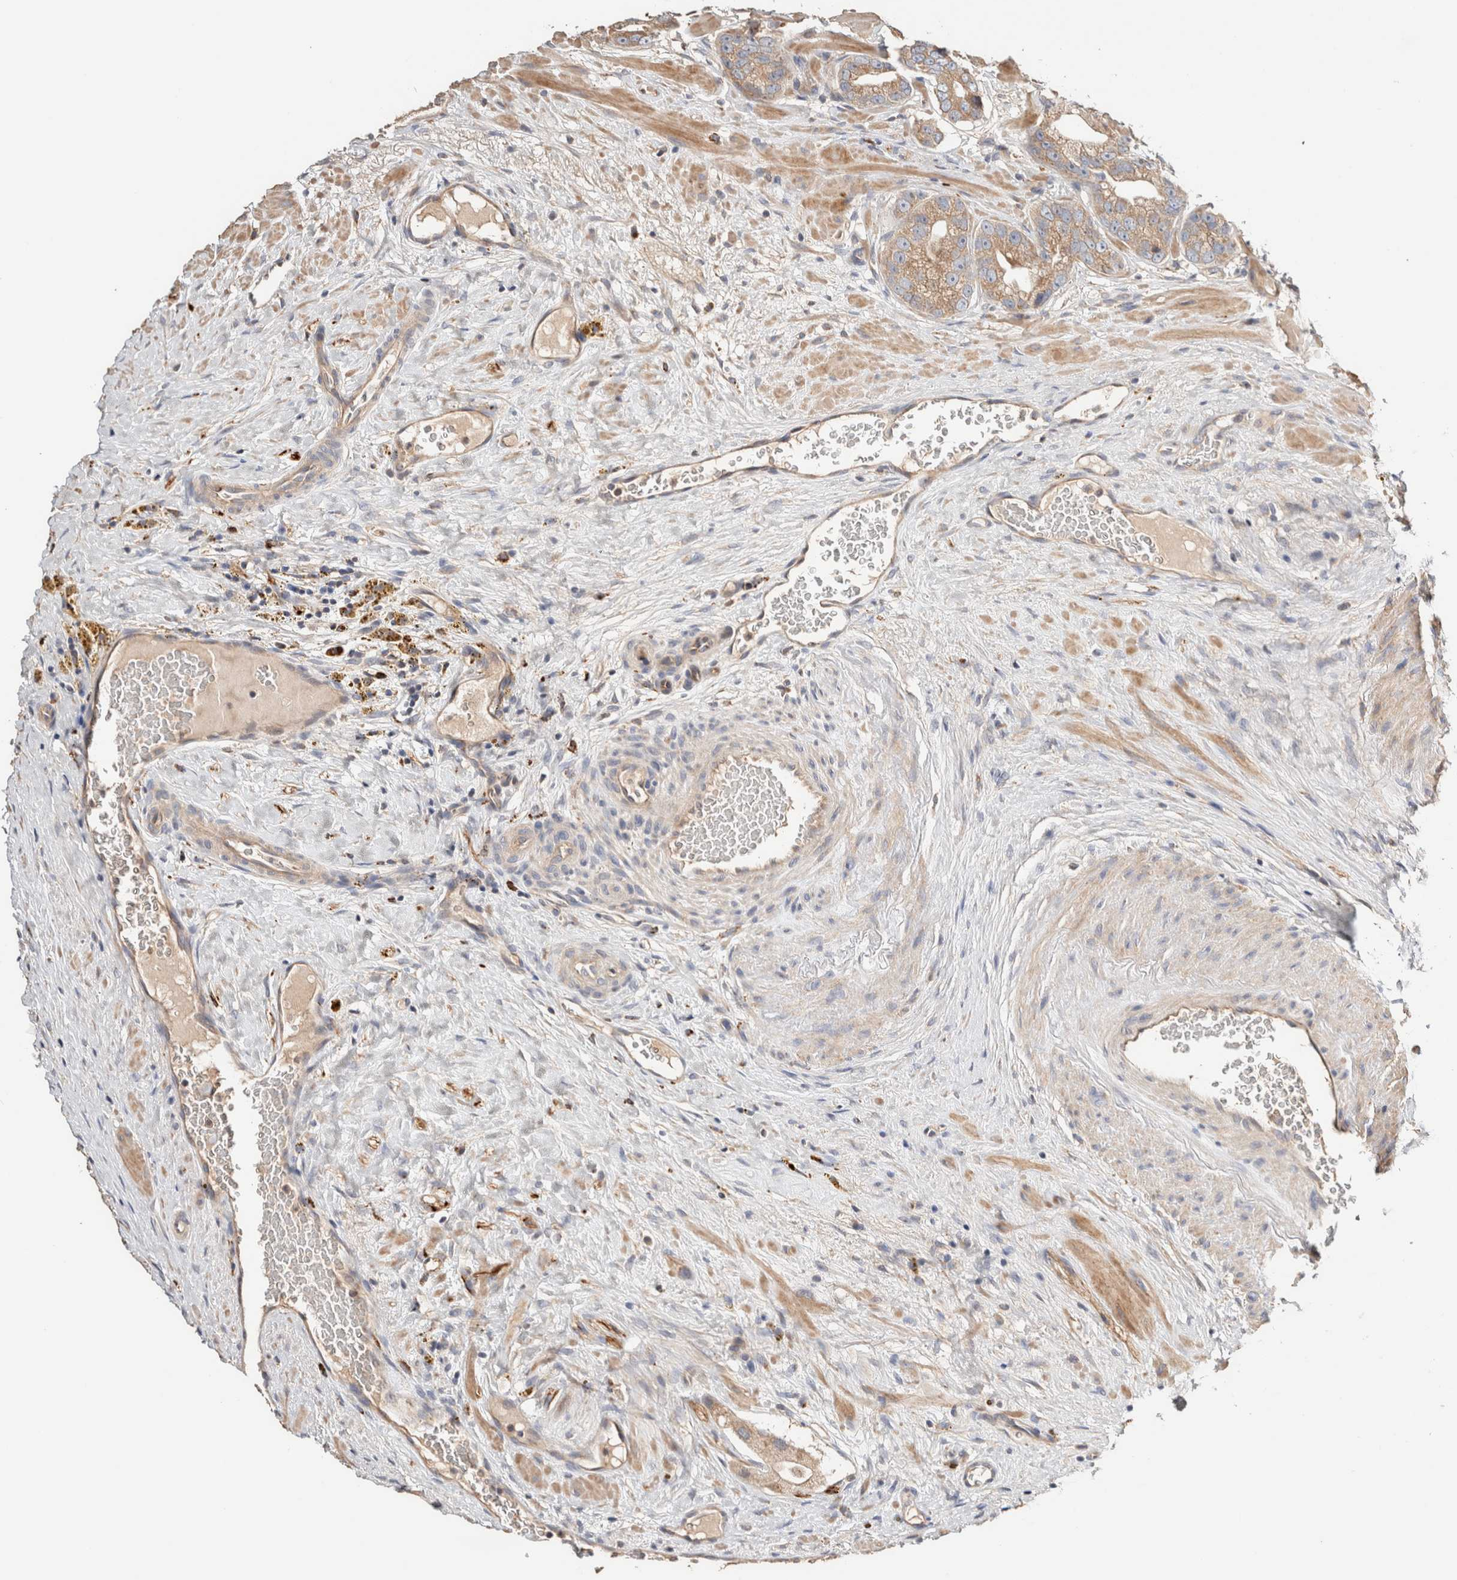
{"staining": {"intensity": "moderate", "quantity": ">75%", "location": "cytoplasmic/membranous"}, "tissue": "prostate cancer", "cell_type": "Tumor cells", "image_type": "cancer", "snomed": [{"axis": "morphology", "description": "Adenocarcinoma, High grade"}, {"axis": "topography", "description": "Prostate"}], "caption": "A brown stain shows moderate cytoplasmic/membranous expression of a protein in high-grade adenocarcinoma (prostate) tumor cells.", "gene": "B3GNTL1", "patient": {"sex": "male", "age": 63}}